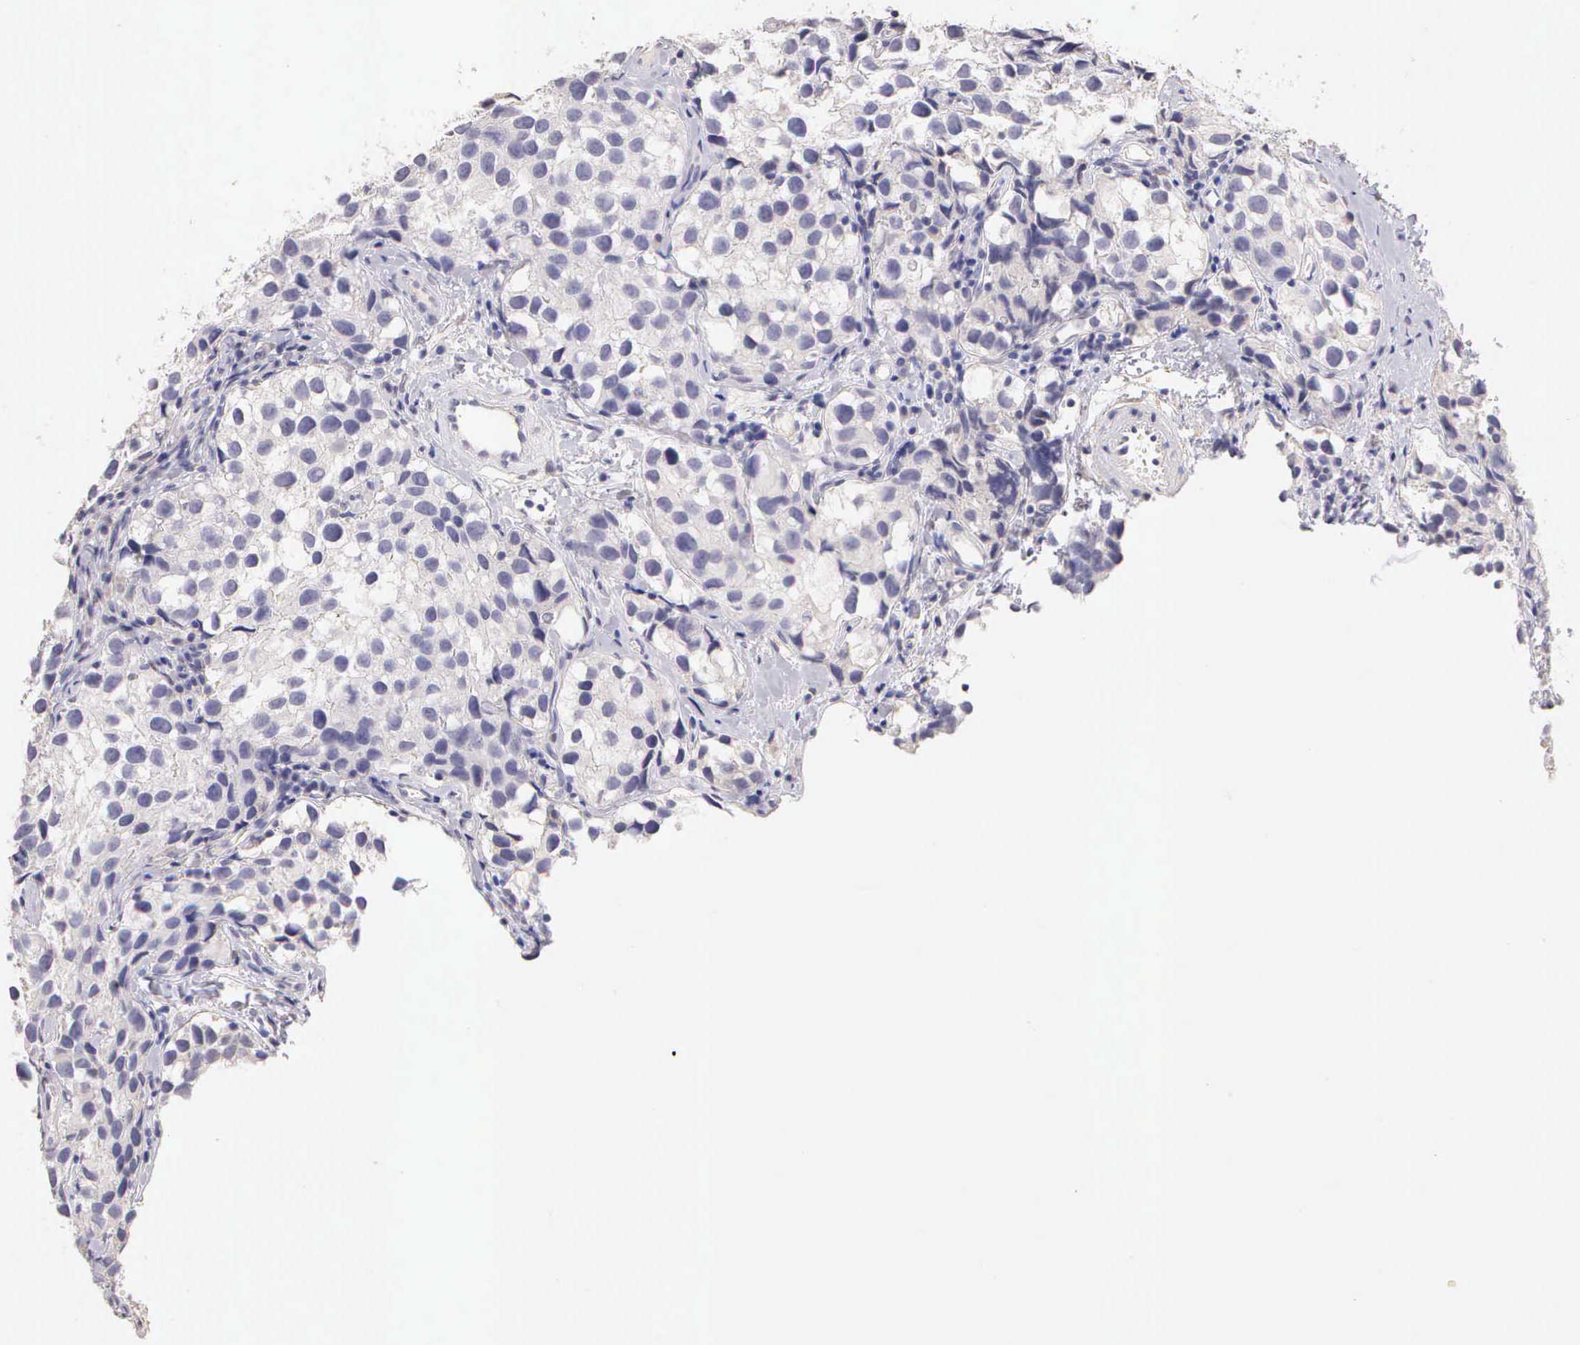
{"staining": {"intensity": "negative", "quantity": "none", "location": "none"}, "tissue": "testis cancer", "cell_type": "Tumor cells", "image_type": "cancer", "snomed": [{"axis": "morphology", "description": "Seminoma, NOS"}, {"axis": "topography", "description": "Testis"}], "caption": "The IHC photomicrograph has no significant positivity in tumor cells of testis cancer tissue.", "gene": "ESR1", "patient": {"sex": "male", "age": 39}}